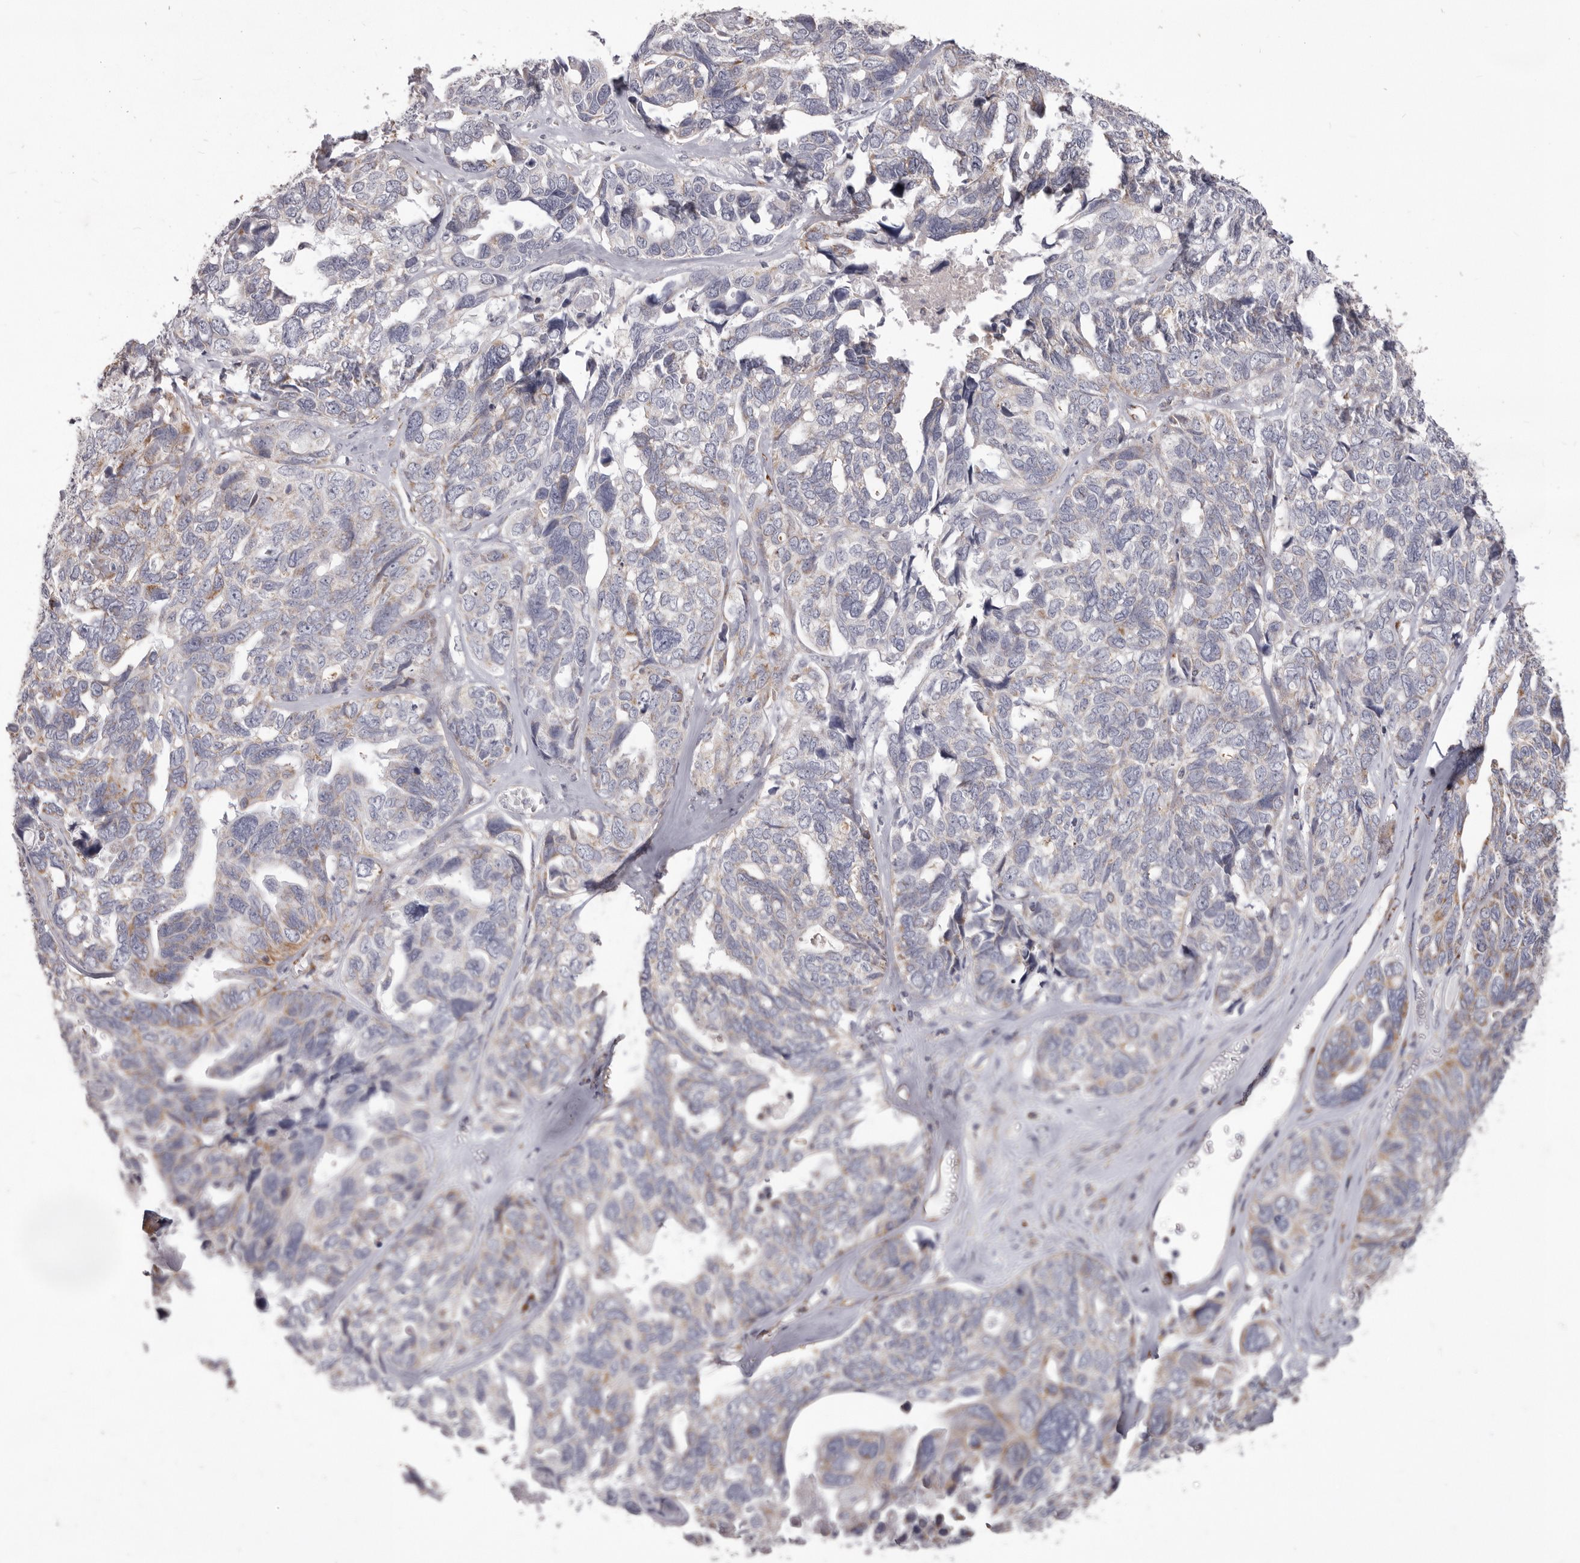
{"staining": {"intensity": "weak", "quantity": "<25%", "location": "cytoplasmic/membranous"}, "tissue": "ovarian cancer", "cell_type": "Tumor cells", "image_type": "cancer", "snomed": [{"axis": "morphology", "description": "Cystadenocarcinoma, serous, NOS"}, {"axis": "topography", "description": "Ovary"}], "caption": "Immunohistochemistry (IHC) photomicrograph of ovarian serous cystadenocarcinoma stained for a protein (brown), which exhibits no positivity in tumor cells. Nuclei are stained in blue.", "gene": "PRMT2", "patient": {"sex": "female", "age": 79}}